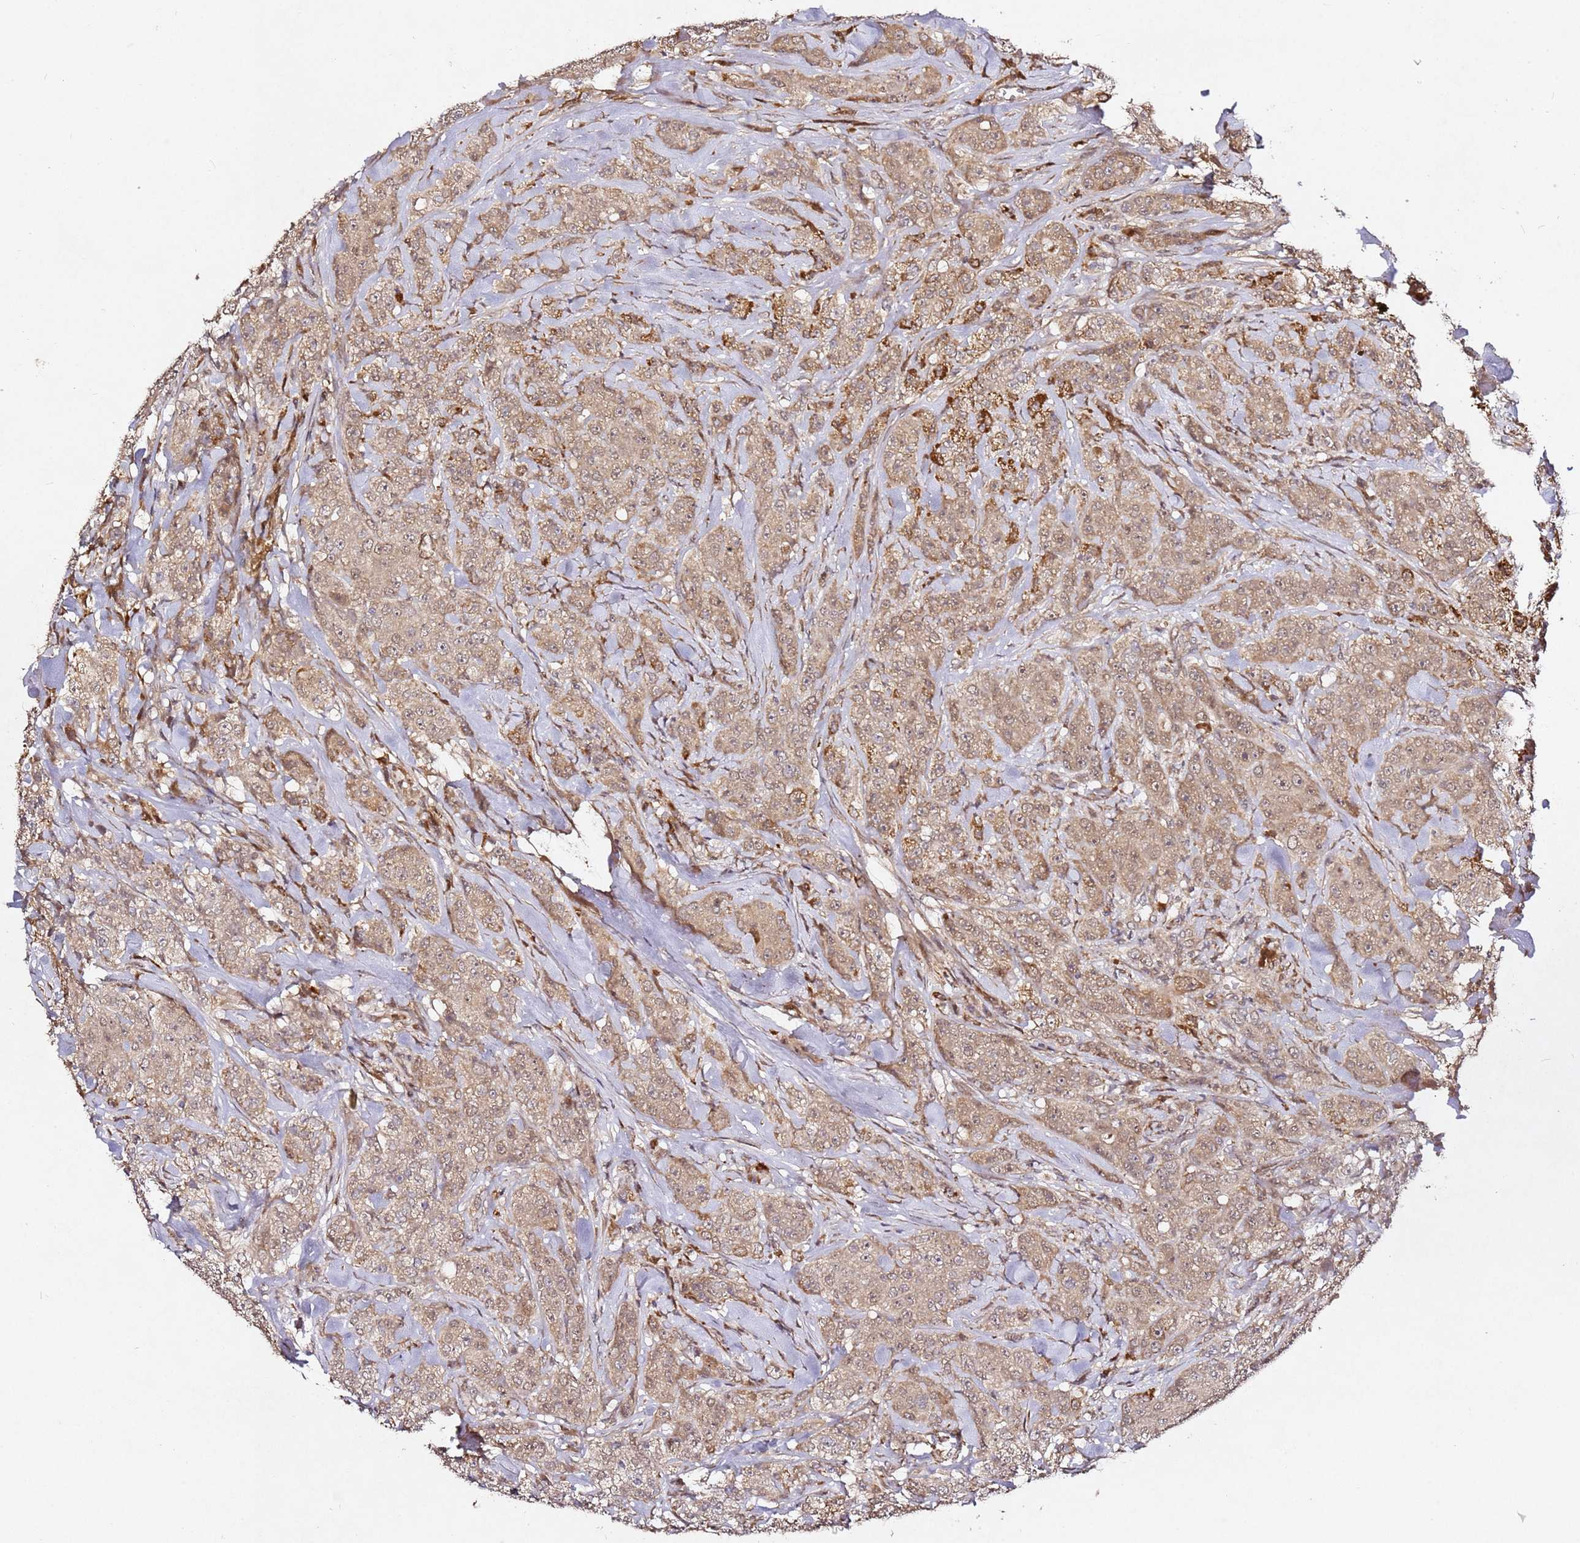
{"staining": {"intensity": "moderate", "quantity": ">75%", "location": "cytoplasmic/membranous"}, "tissue": "breast cancer", "cell_type": "Tumor cells", "image_type": "cancer", "snomed": [{"axis": "morphology", "description": "Duct carcinoma"}, {"axis": "topography", "description": "Breast"}], "caption": "Immunohistochemical staining of human breast cancer (invasive ductal carcinoma) displays moderate cytoplasmic/membranous protein positivity in approximately >75% of tumor cells. The staining was performed using DAB, with brown indicating positive protein expression. Nuclei are stained blue with hematoxylin.", "gene": "ALG11", "patient": {"sex": "female", "age": 43}}